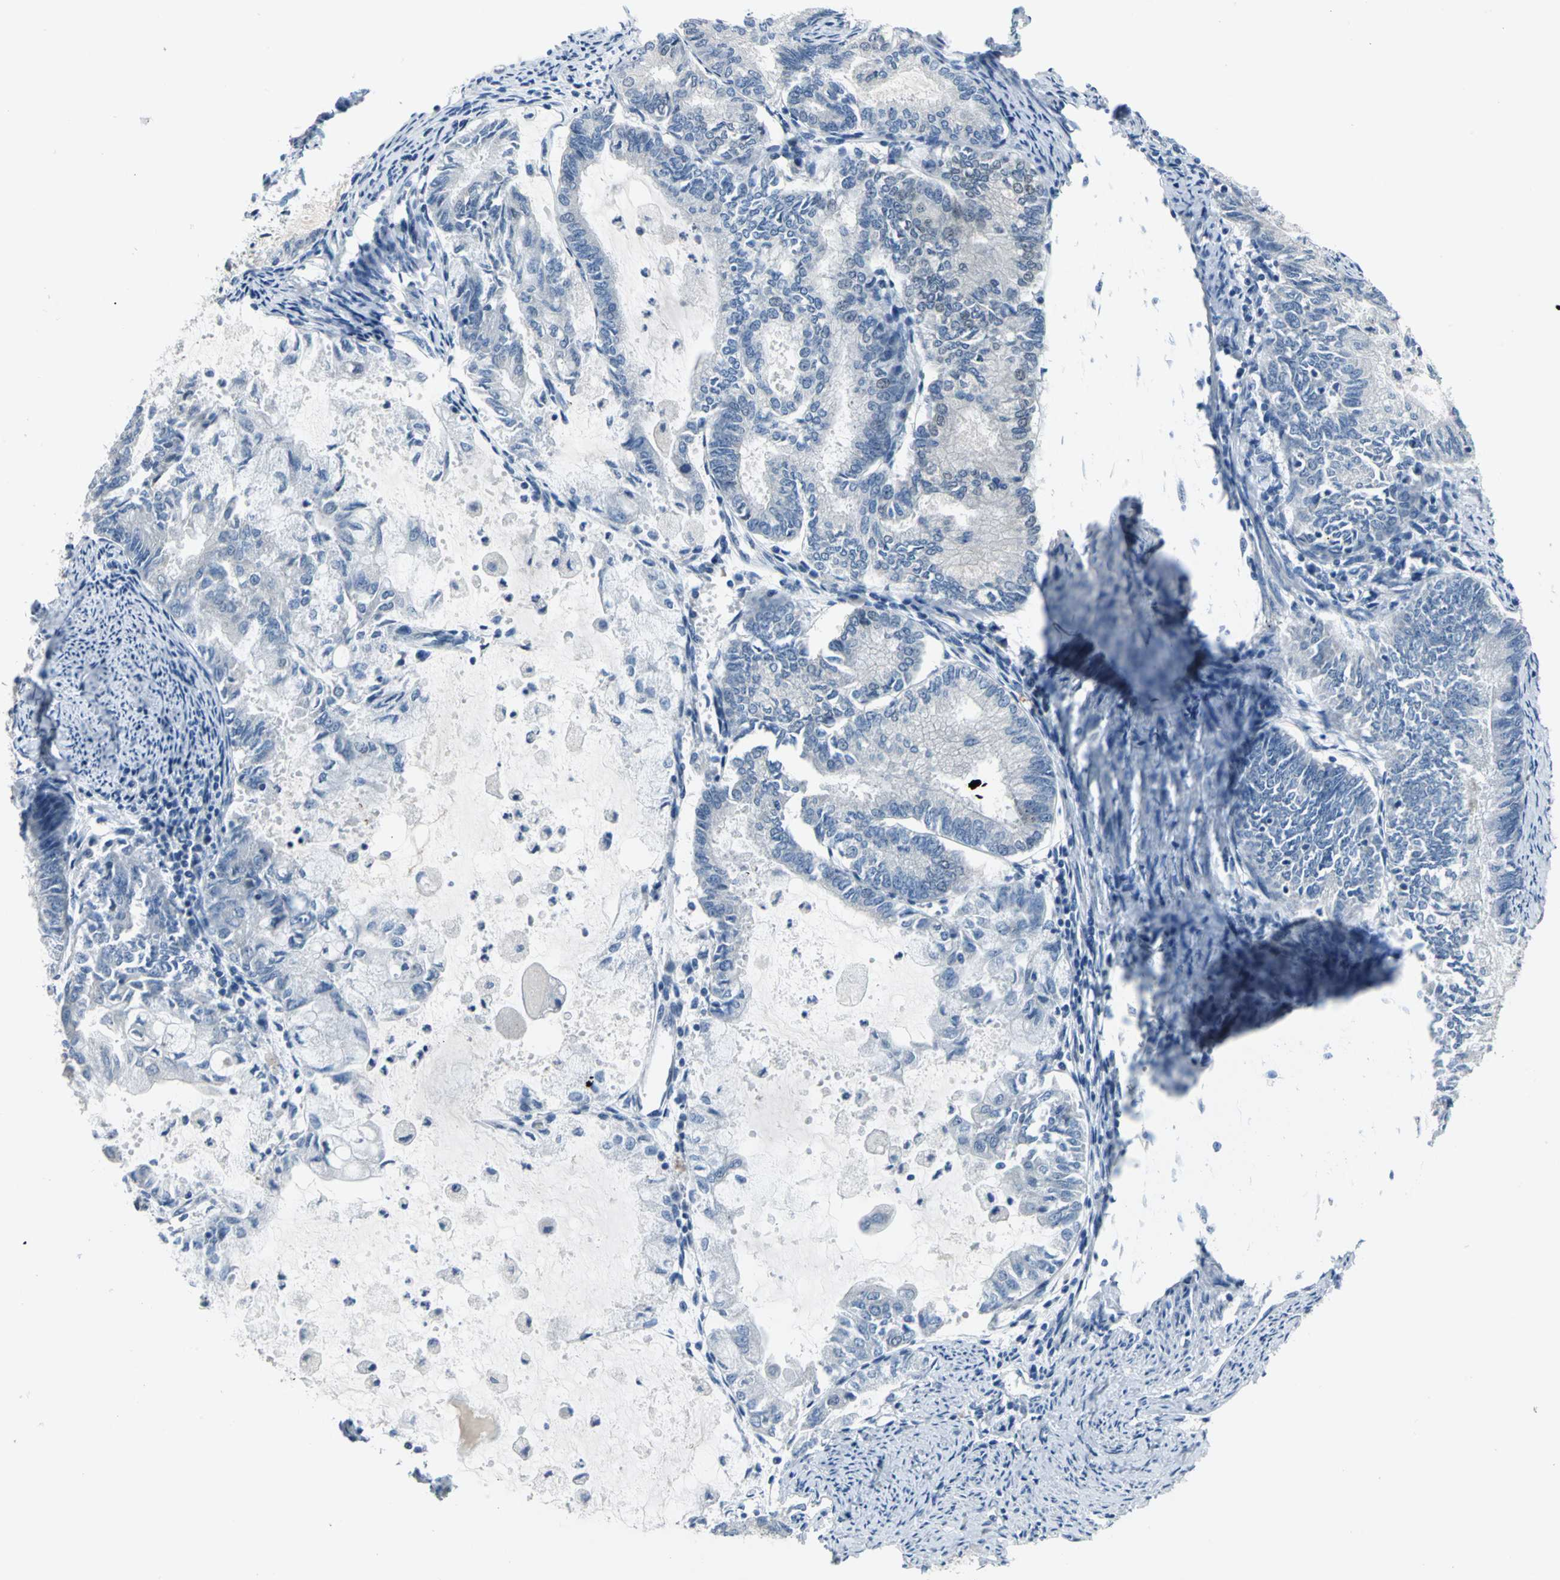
{"staining": {"intensity": "negative", "quantity": "none", "location": "none"}, "tissue": "endometrial cancer", "cell_type": "Tumor cells", "image_type": "cancer", "snomed": [{"axis": "morphology", "description": "Adenocarcinoma, NOS"}, {"axis": "topography", "description": "Endometrium"}], "caption": "This image is of endometrial adenocarcinoma stained with IHC to label a protein in brown with the nuclei are counter-stained blue. There is no staining in tumor cells.", "gene": "ZNF415", "patient": {"sex": "female", "age": 86}}